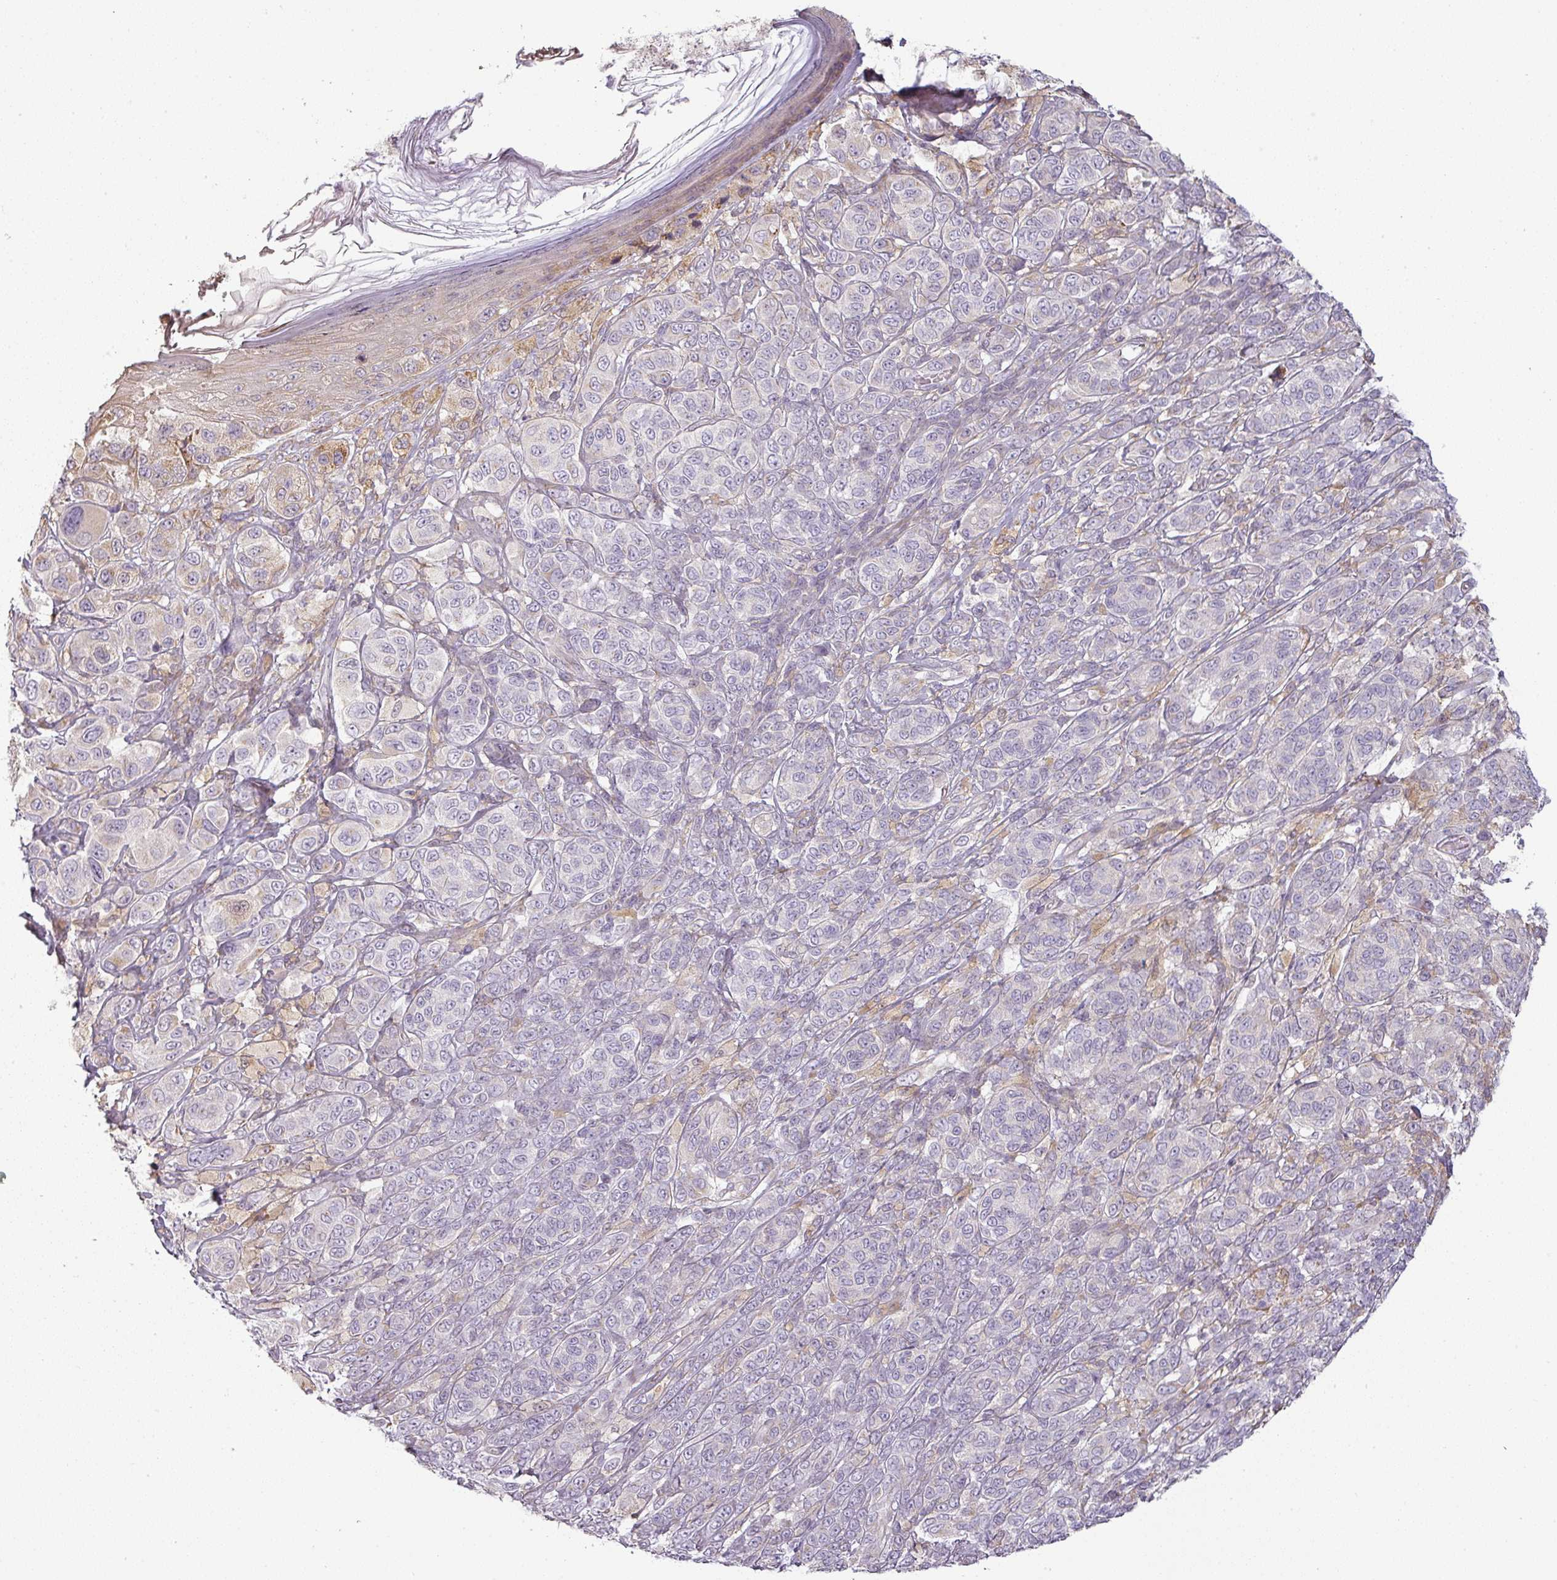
{"staining": {"intensity": "moderate", "quantity": "<25%", "location": "cytoplasmic/membranous"}, "tissue": "melanoma", "cell_type": "Tumor cells", "image_type": "cancer", "snomed": [{"axis": "morphology", "description": "Malignant melanoma, NOS"}, {"axis": "topography", "description": "Skin"}], "caption": "Malignant melanoma stained with a protein marker shows moderate staining in tumor cells.", "gene": "CCDC144A", "patient": {"sex": "male", "age": 42}}